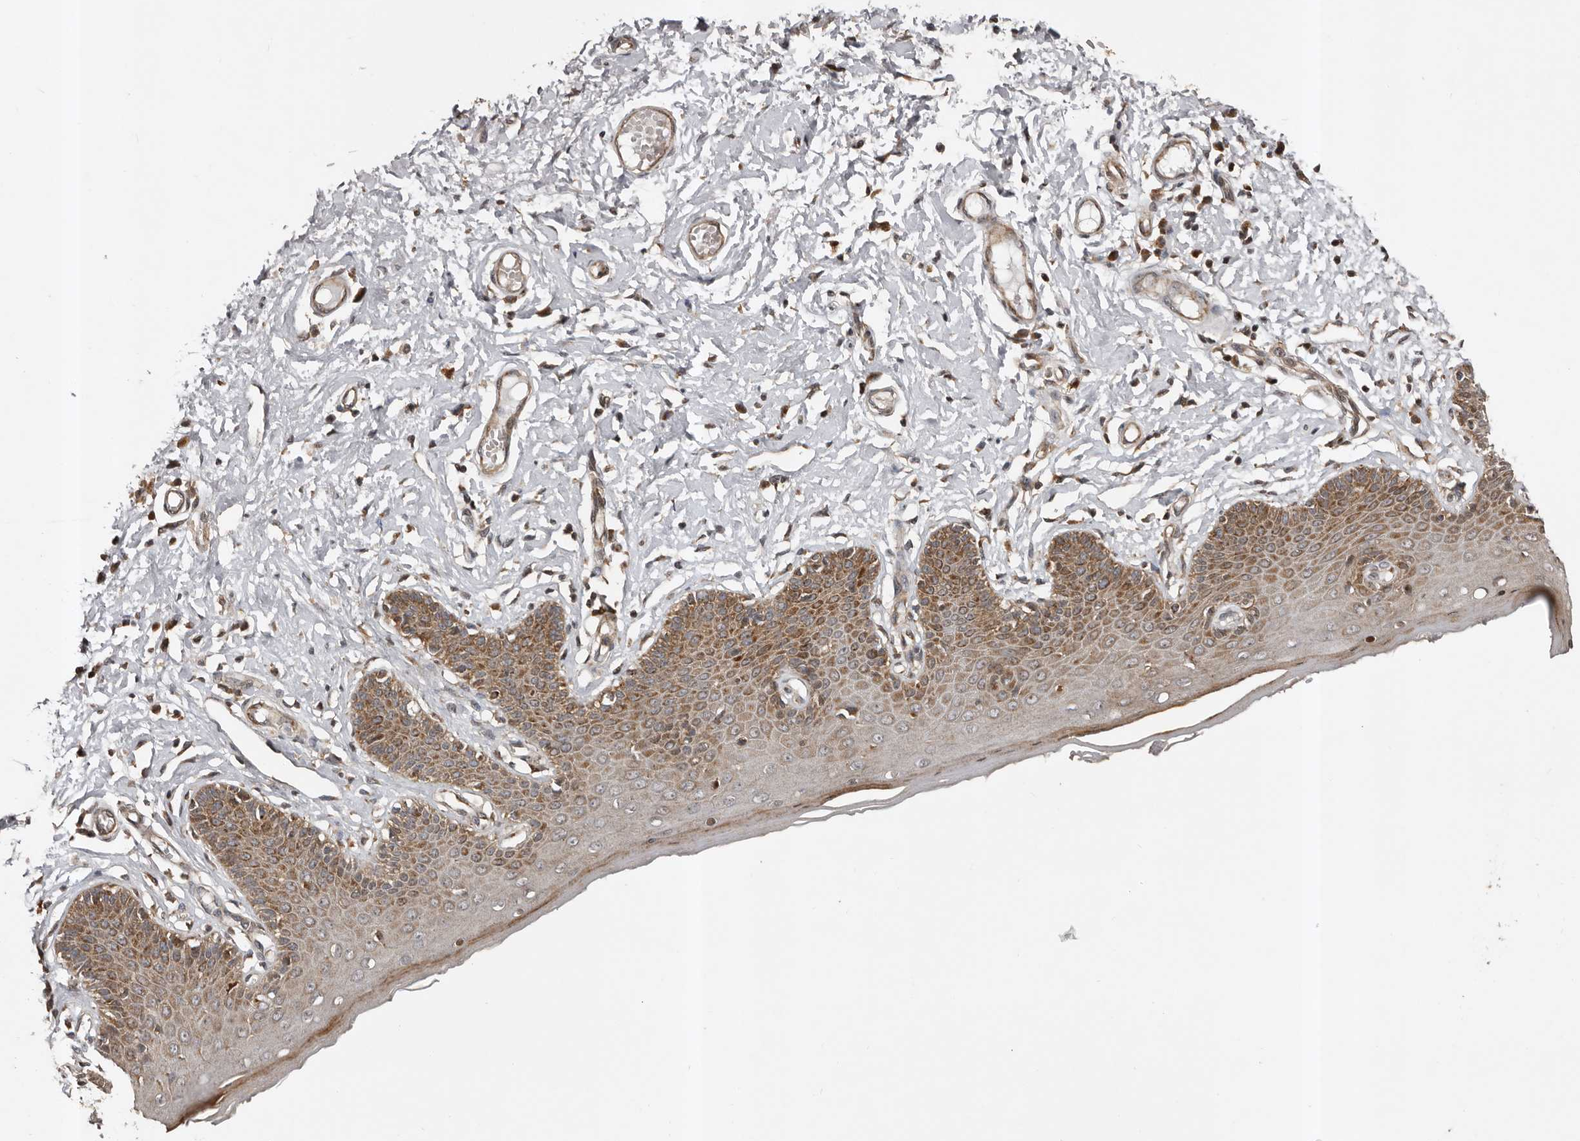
{"staining": {"intensity": "moderate", "quantity": "25%-75%", "location": "cytoplasmic/membranous"}, "tissue": "skin", "cell_type": "Epidermal cells", "image_type": "normal", "snomed": [{"axis": "morphology", "description": "Normal tissue, NOS"}, {"axis": "topography", "description": "Vulva"}], "caption": "This is an image of IHC staining of normal skin, which shows moderate expression in the cytoplasmic/membranous of epidermal cells.", "gene": "CCDC190", "patient": {"sex": "female", "age": 66}}